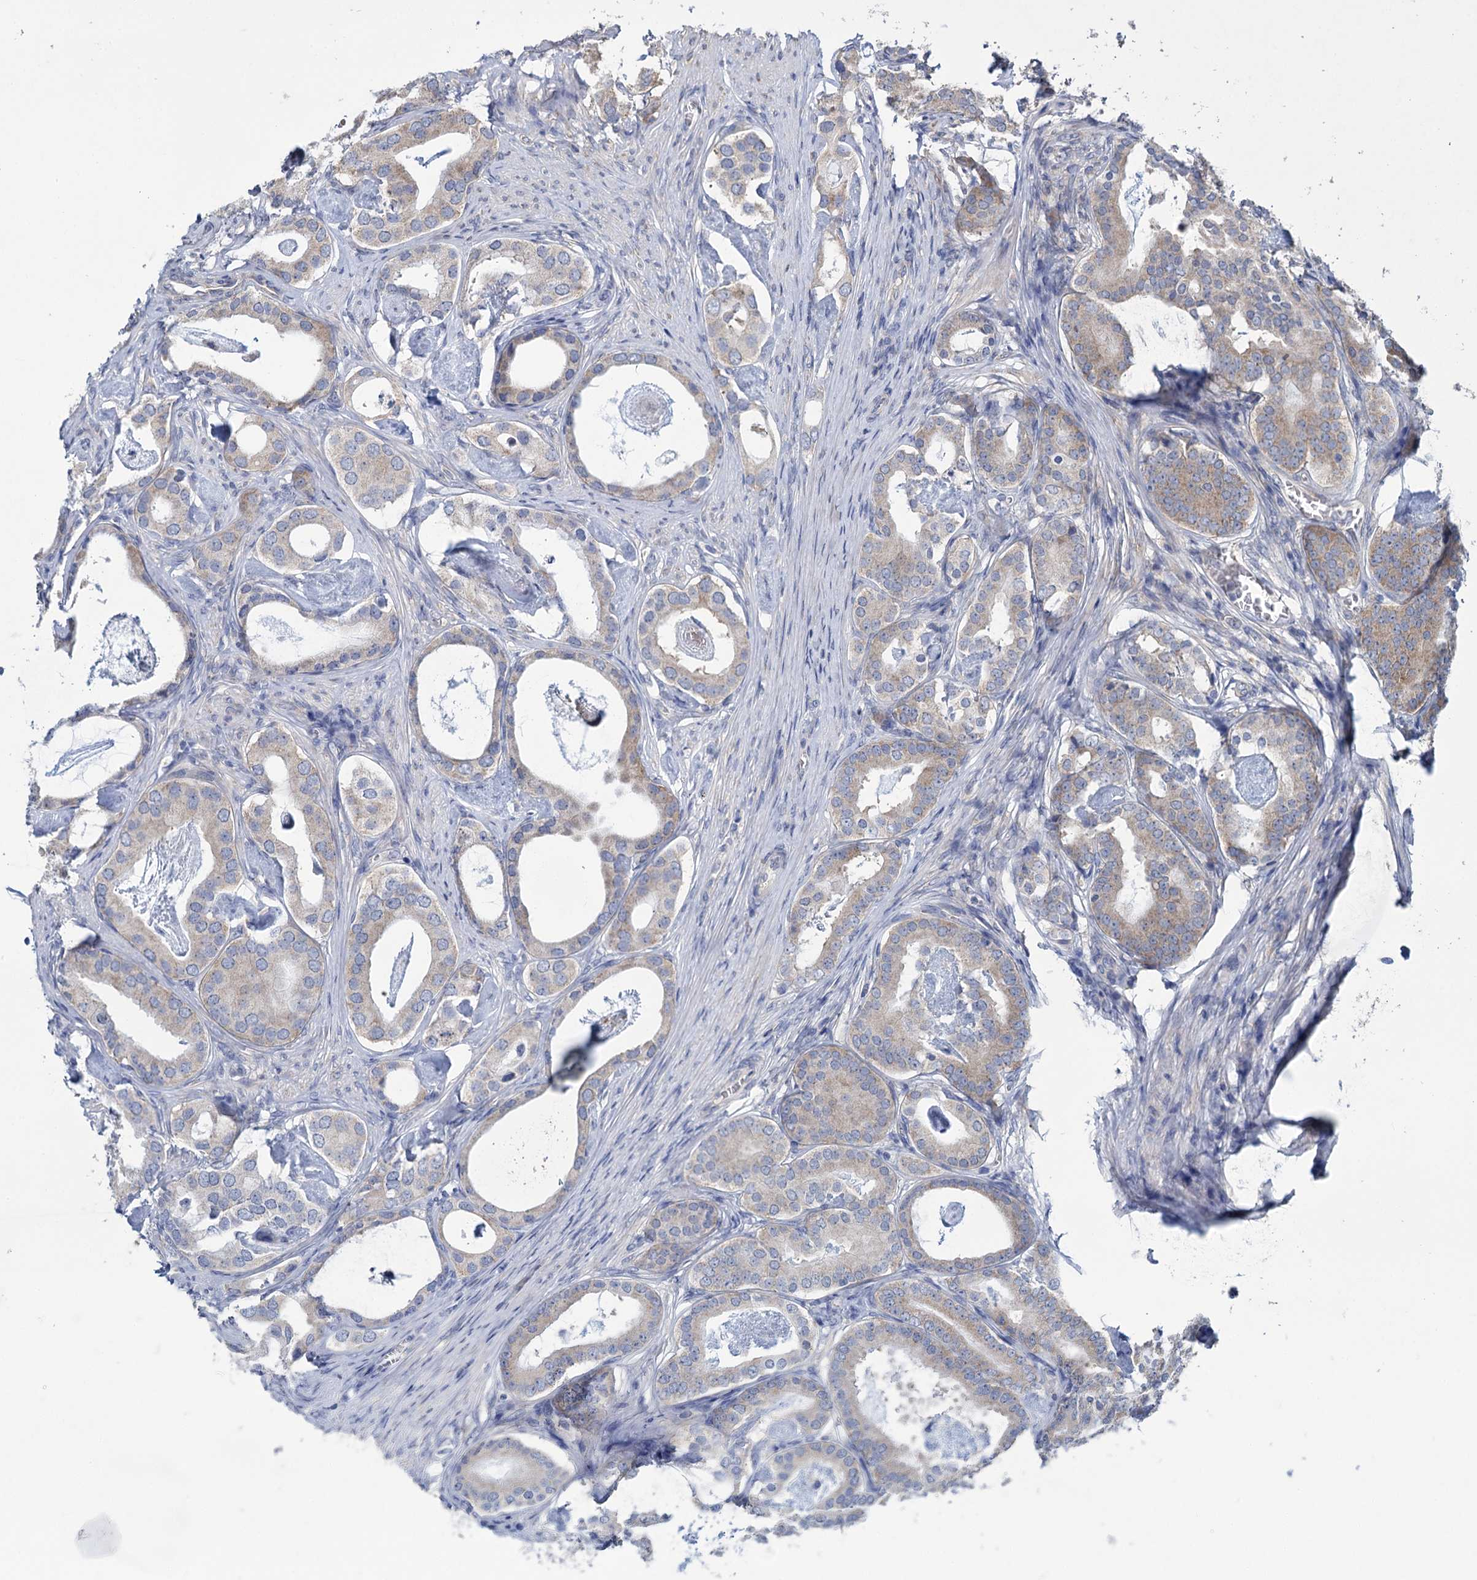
{"staining": {"intensity": "moderate", "quantity": "<25%", "location": "cytoplasmic/membranous"}, "tissue": "prostate cancer", "cell_type": "Tumor cells", "image_type": "cancer", "snomed": [{"axis": "morphology", "description": "Adenocarcinoma, Low grade"}, {"axis": "topography", "description": "Prostate"}], "caption": "The histopathology image displays staining of prostate cancer (low-grade adenocarcinoma), revealing moderate cytoplasmic/membranous protein expression (brown color) within tumor cells.", "gene": "GSTM2", "patient": {"sex": "male", "age": 71}}